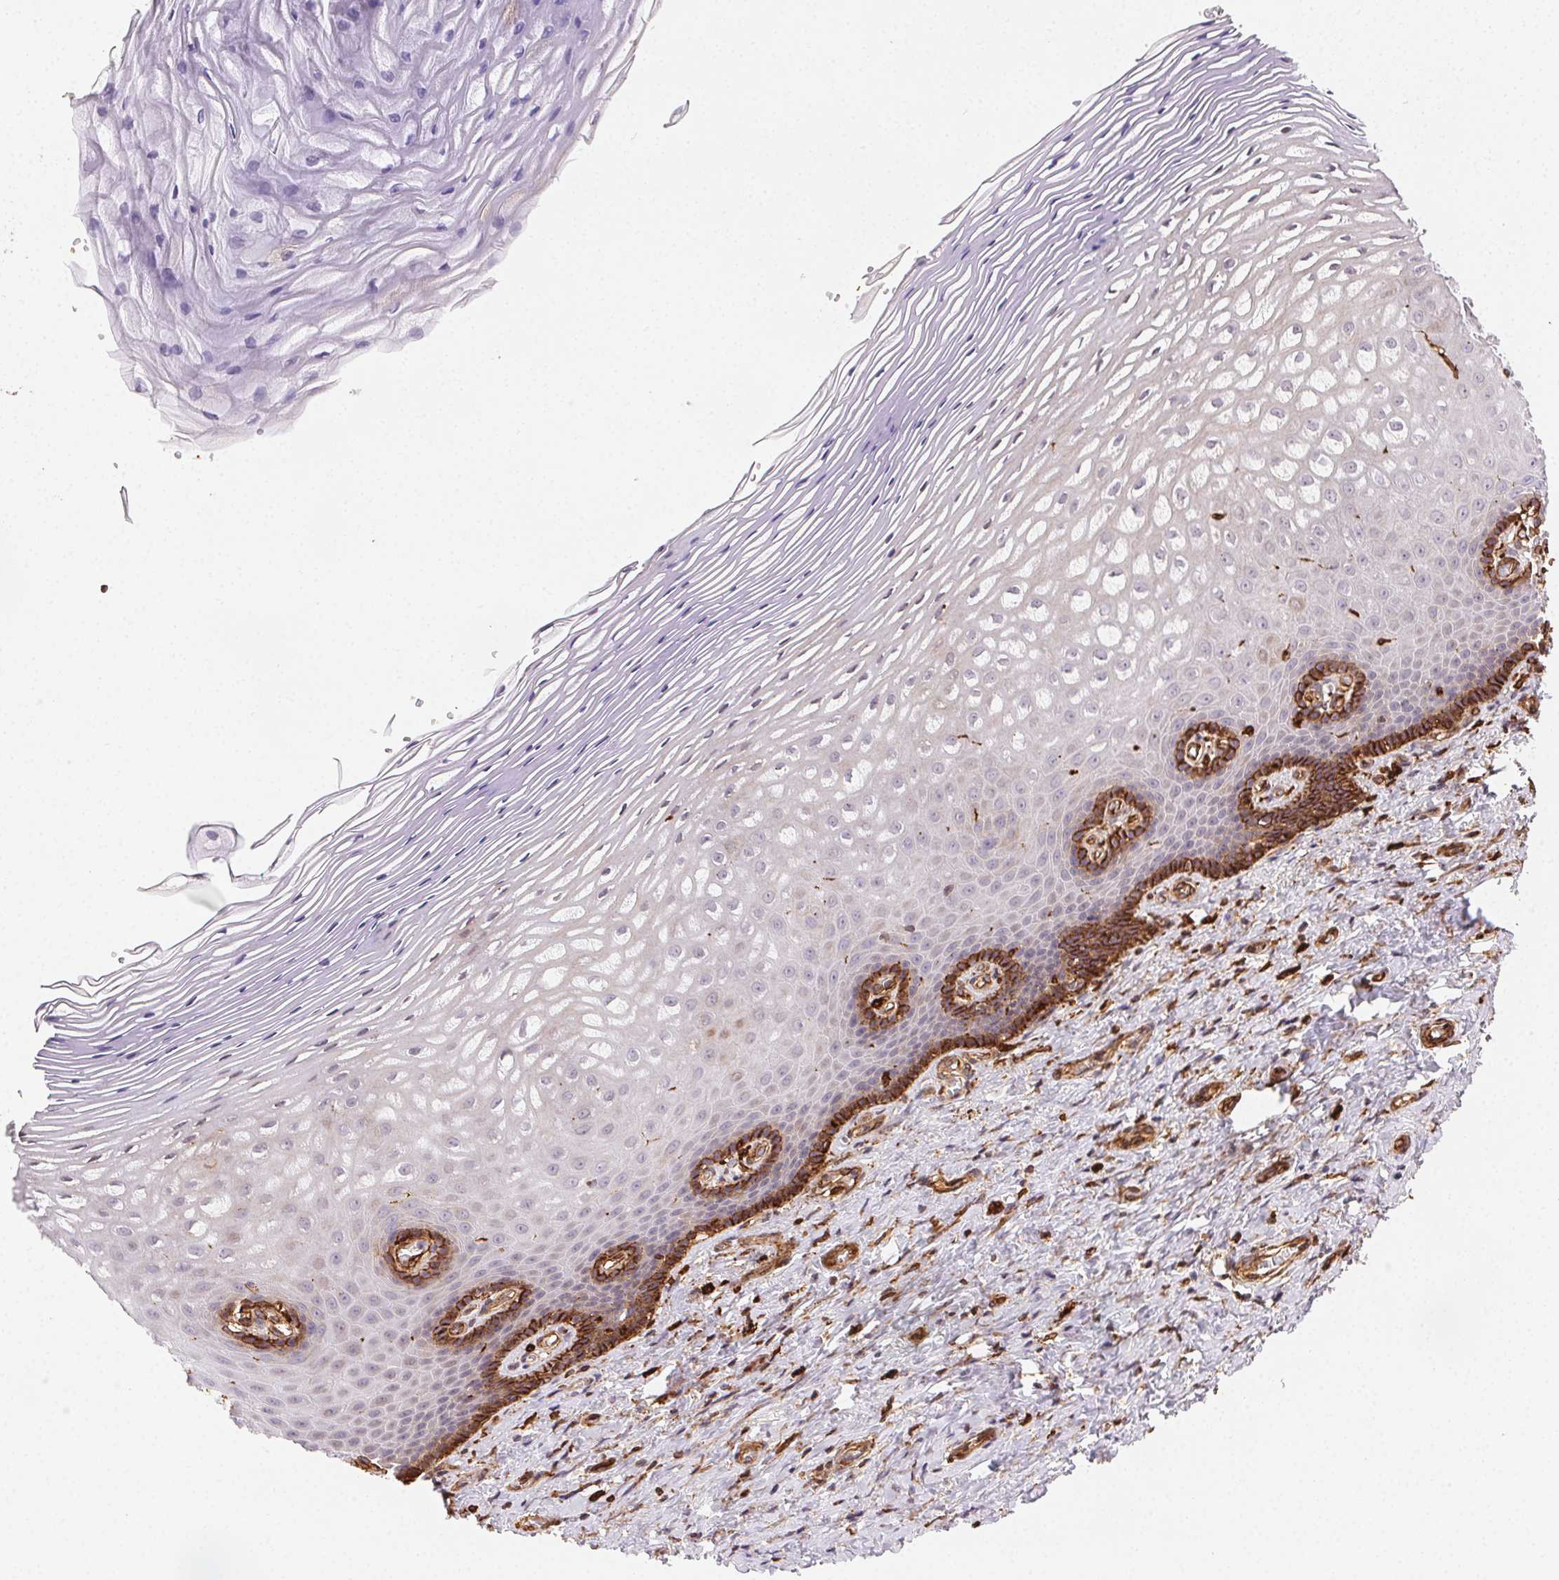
{"staining": {"intensity": "strong", "quantity": "<25%", "location": "cytoplasmic/membranous"}, "tissue": "vagina", "cell_type": "Squamous epithelial cells", "image_type": "normal", "snomed": [{"axis": "morphology", "description": "Normal tissue, NOS"}, {"axis": "topography", "description": "Vagina"}], "caption": "Vagina was stained to show a protein in brown. There is medium levels of strong cytoplasmic/membranous staining in approximately <25% of squamous epithelial cells. The staining was performed using DAB to visualize the protein expression in brown, while the nuclei were stained in blue with hematoxylin (Magnification: 20x).", "gene": "RNASET2", "patient": {"sex": "female", "age": 83}}